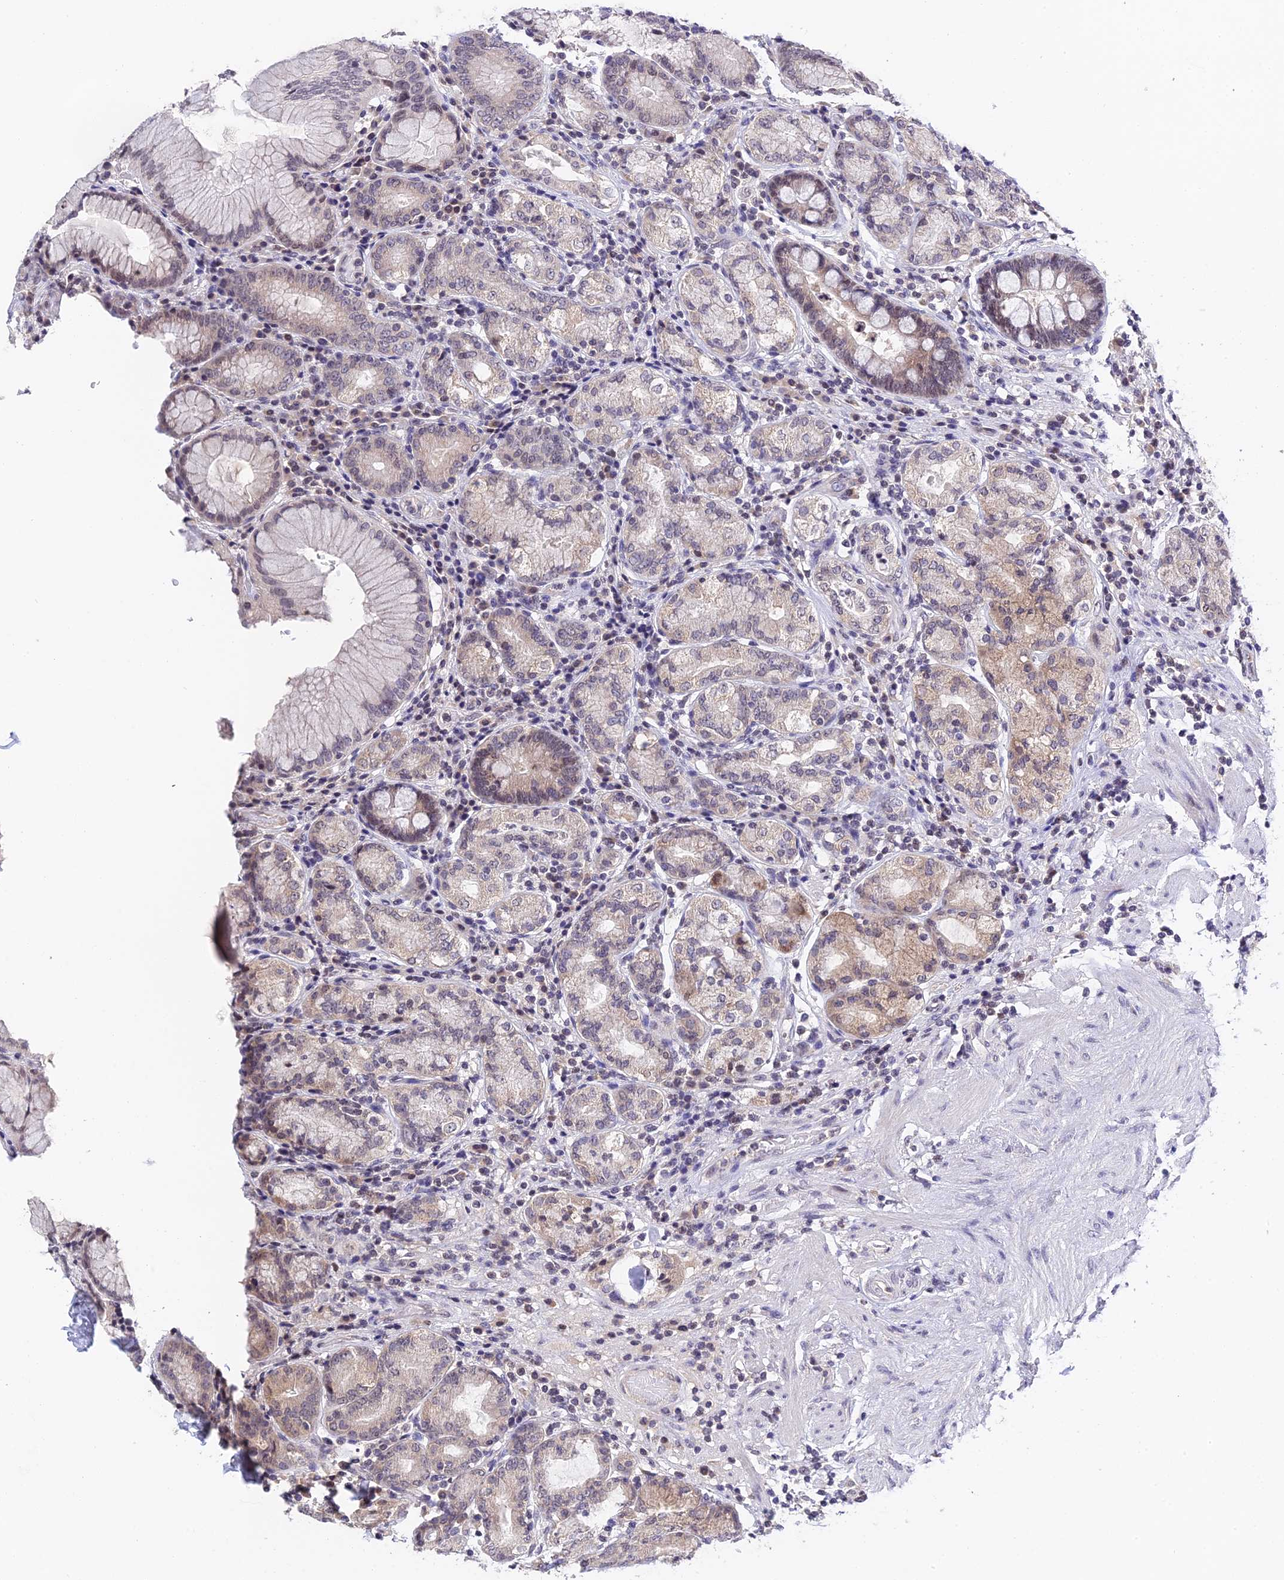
{"staining": {"intensity": "moderate", "quantity": ">75%", "location": "cytoplasmic/membranous"}, "tissue": "stomach", "cell_type": "Glandular cells", "image_type": "normal", "snomed": [{"axis": "morphology", "description": "Normal tissue, NOS"}, {"axis": "topography", "description": "Stomach, lower"}], "caption": "Immunohistochemical staining of normal human stomach reveals medium levels of moderate cytoplasmic/membranous staining in approximately >75% of glandular cells.", "gene": "TEKT1", "patient": {"sex": "female", "age": 76}}